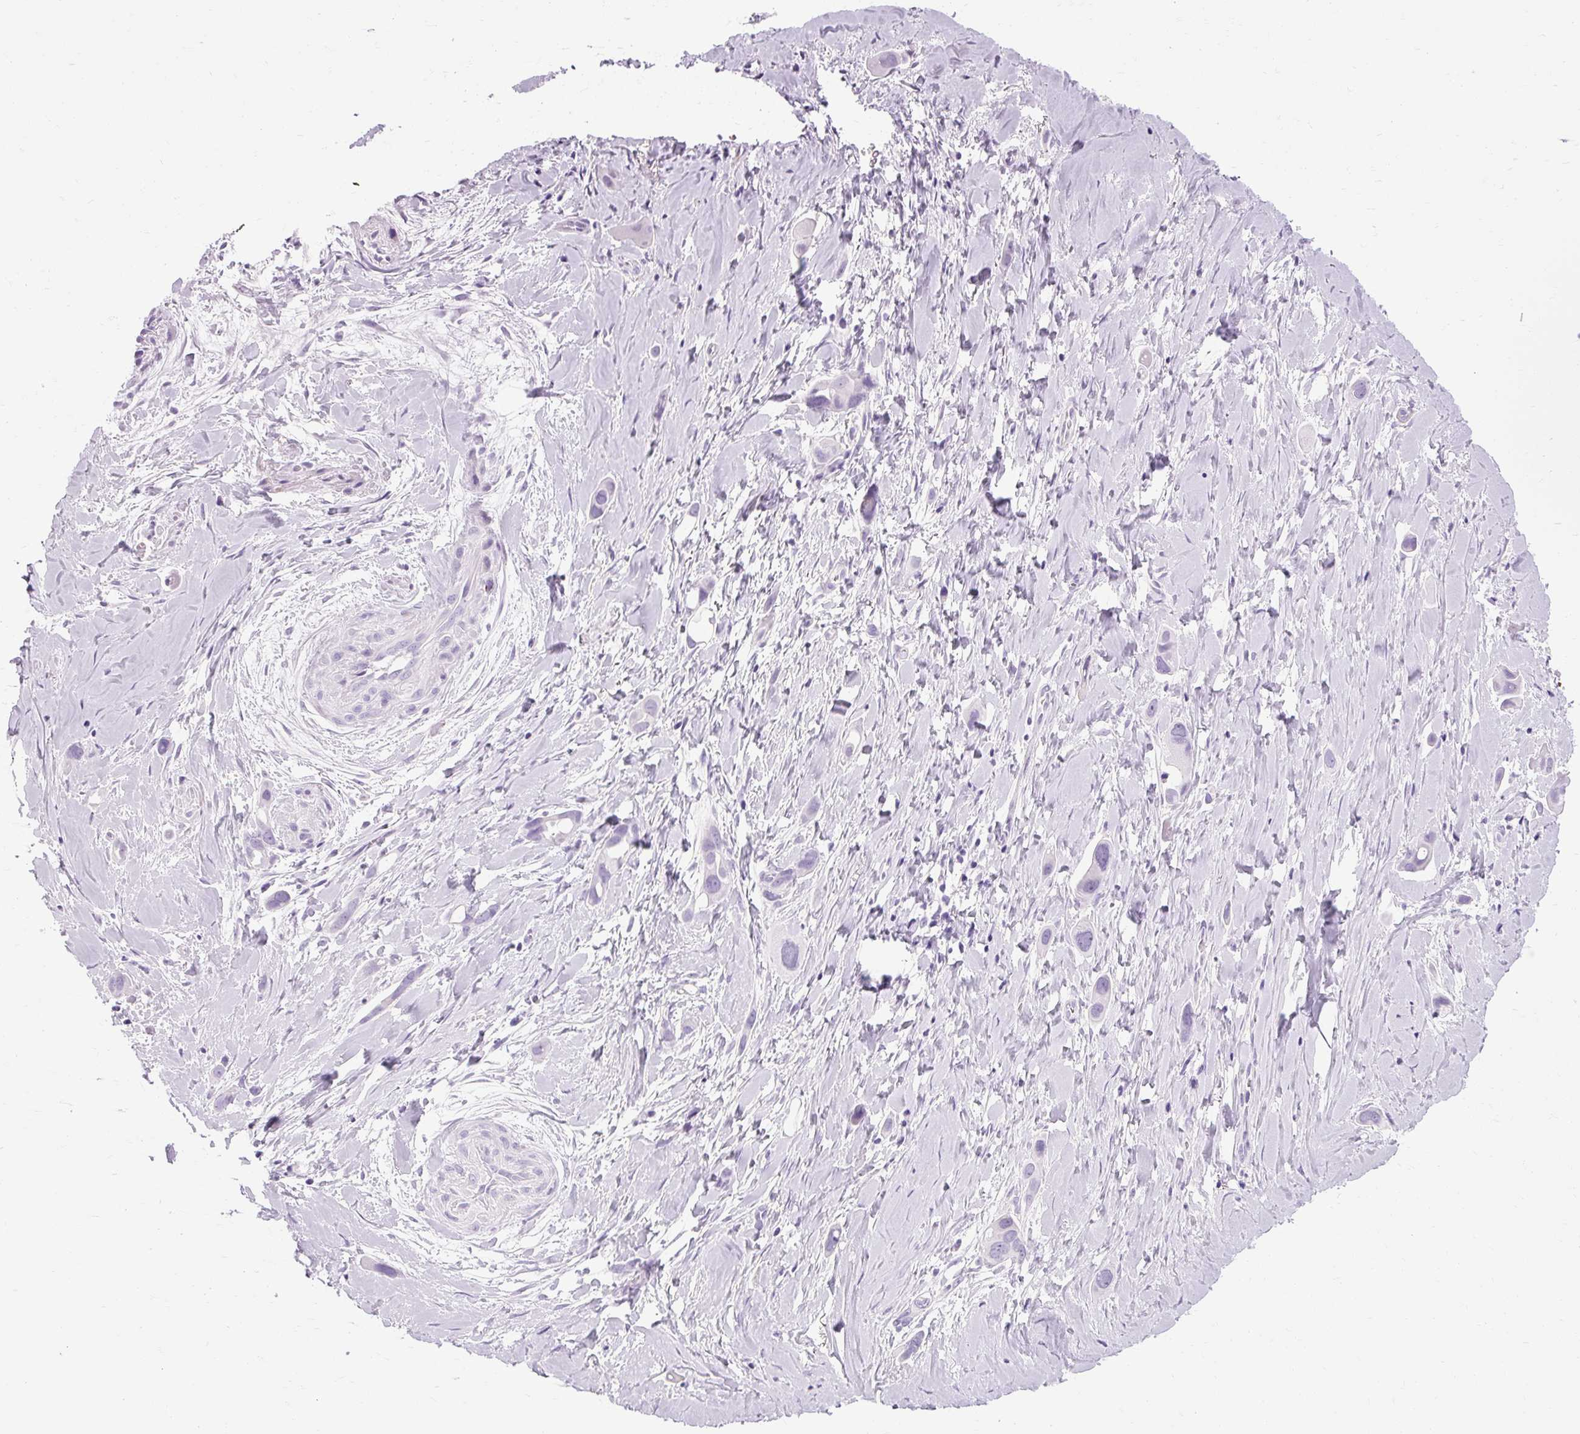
{"staining": {"intensity": "negative", "quantity": "none", "location": "none"}, "tissue": "lung cancer", "cell_type": "Tumor cells", "image_type": "cancer", "snomed": [{"axis": "morphology", "description": "Adenocarcinoma, NOS"}, {"axis": "topography", "description": "Lung"}], "caption": "Micrograph shows no protein positivity in tumor cells of lung cancer (adenocarcinoma) tissue. (DAB (3,3'-diaminobenzidine) immunohistochemistry visualized using brightfield microscopy, high magnification).", "gene": "B3GNT4", "patient": {"sex": "male", "age": 76}}